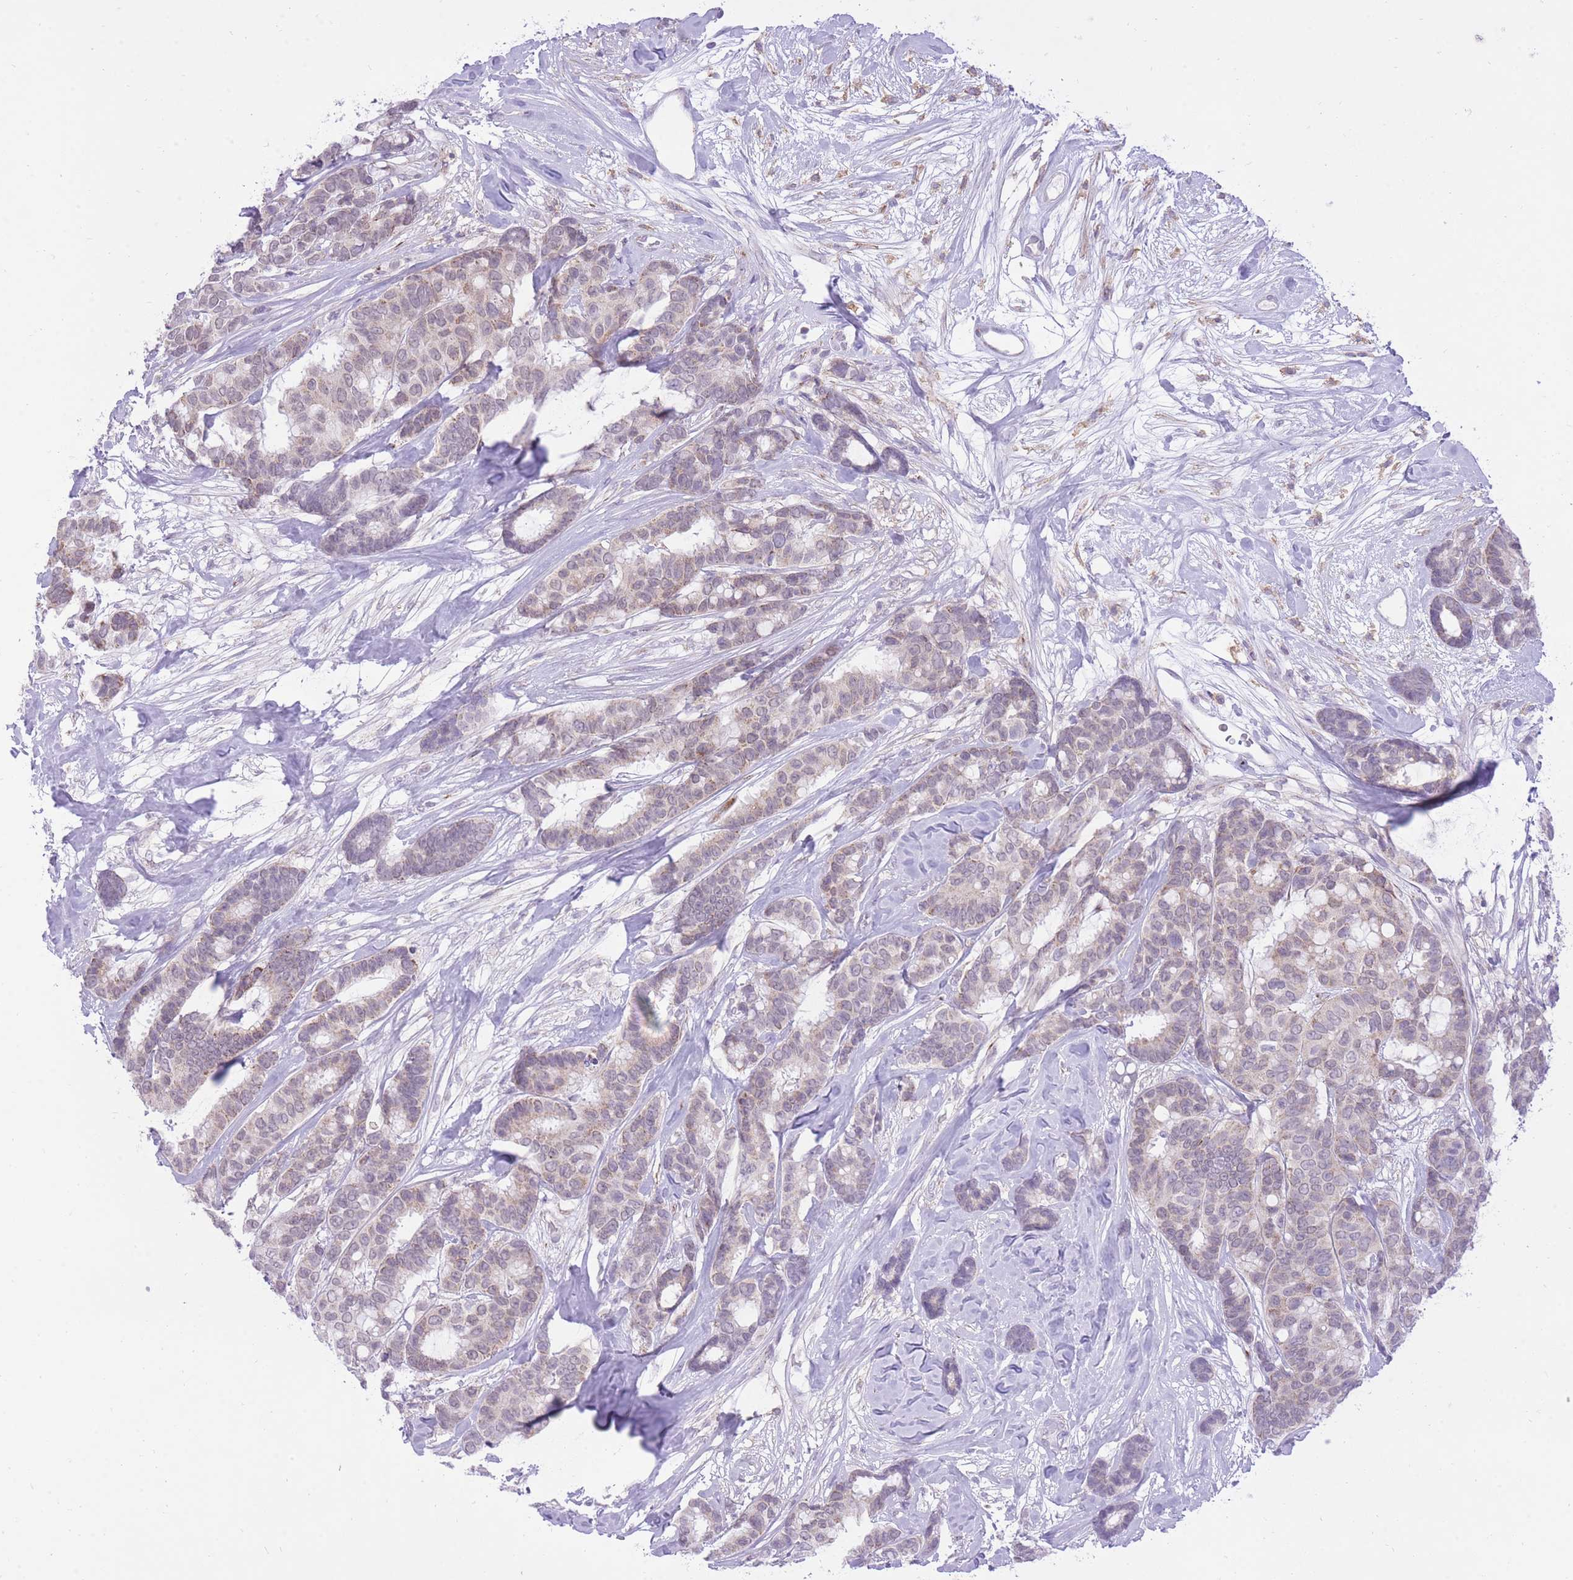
{"staining": {"intensity": "weak", "quantity": ">75%", "location": "cytoplasmic/membranous"}, "tissue": "breast cancer", "cell_type": "Tumor cells", "image_type": "cancer", "snomed": [{"axis": "morphology", "description": "Duct carcinoma"}, {"axis": "topography", "description": "Breast"}], "caption": "Breast invasive ductal carcinoma tissue demonstrates weak cytoplasmic/membranous staining in about >75% of tumor cells, visualized by immunohistochemistry.", "gene": "DENND2D", "patient": {"sex": "female", "age": 87}}